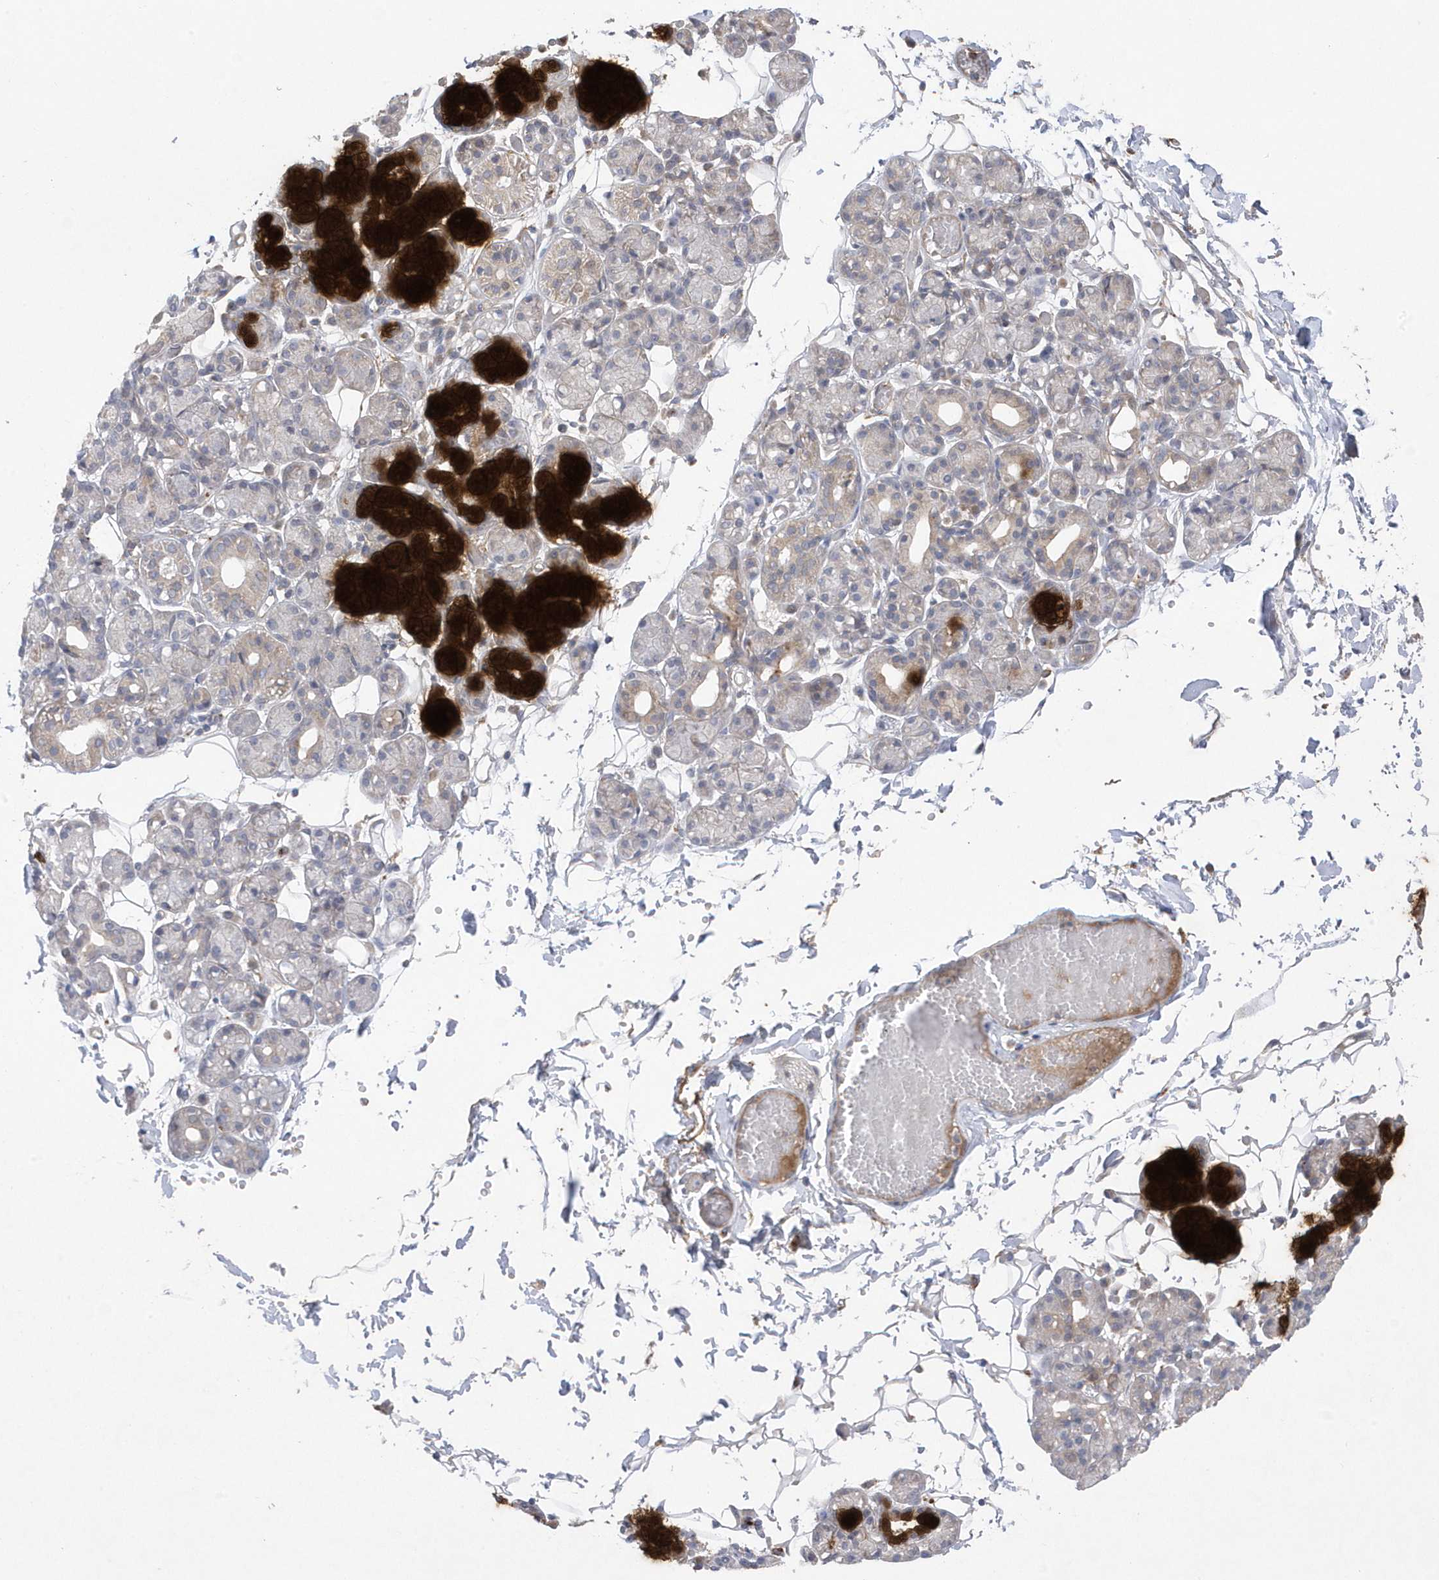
{"staining": {"intensity": "strong", "quantity": "<25%", "location": "cytoplasmic/membranous"}, "tissue": "salivary gland", "cell_type": "Glandular cells", "image_type": "normal", "snomed": [{"axis": "morphology", "description": "Normal tissue, NOS"}, {"axis": "topography", "description": "Salivary gland"}], "caption": "Approximately <25% of glandular cells in unremarkable salivary gland display strong cytoplasmic/membranous protein expression as visualized by brown immunohistochemical staining.", "gene": "ANAPC1", "patient": {"sex": "male", "age": 63}}